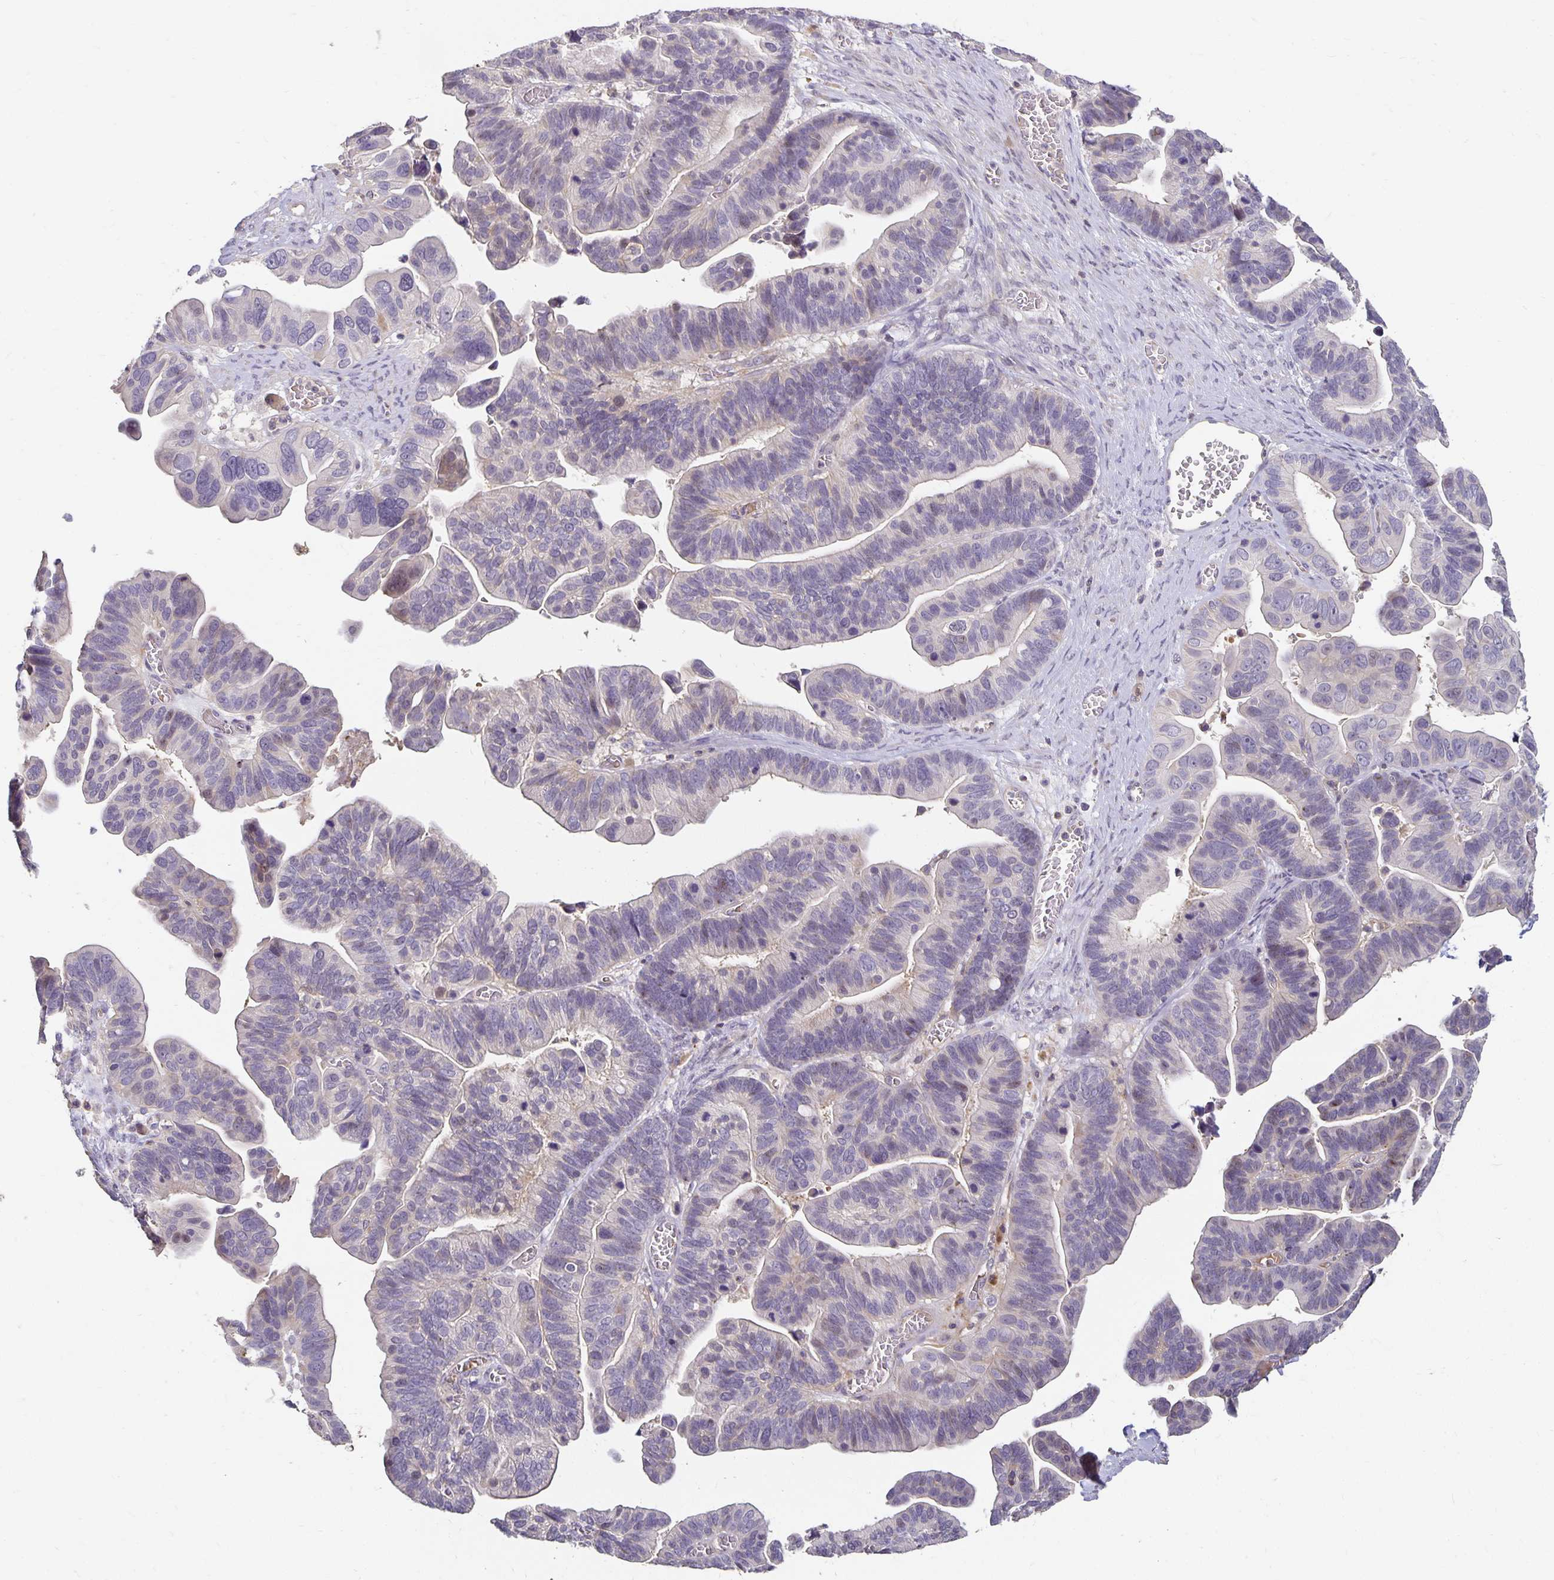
{"staining": {"intensity": "negative", "quantity": "none", "location": "none"}, "tissue": "ovarian cancer", "cell_type": "Tumor cells", "image_type": "cancer", "snomed": [{"axis": "morphology", "description": "Cystadenocarcinoma, serous, NOS"}, {"axis": "topography", "description": "Ovary"}], "caption": "Ovarian serous cystadenocarcinoma stained for a protein using immunohistochemistry (IHC) demonstrates no staining tumor cells.", "gene": "CST6", "patient": {"sex": "female", "age": 56}}